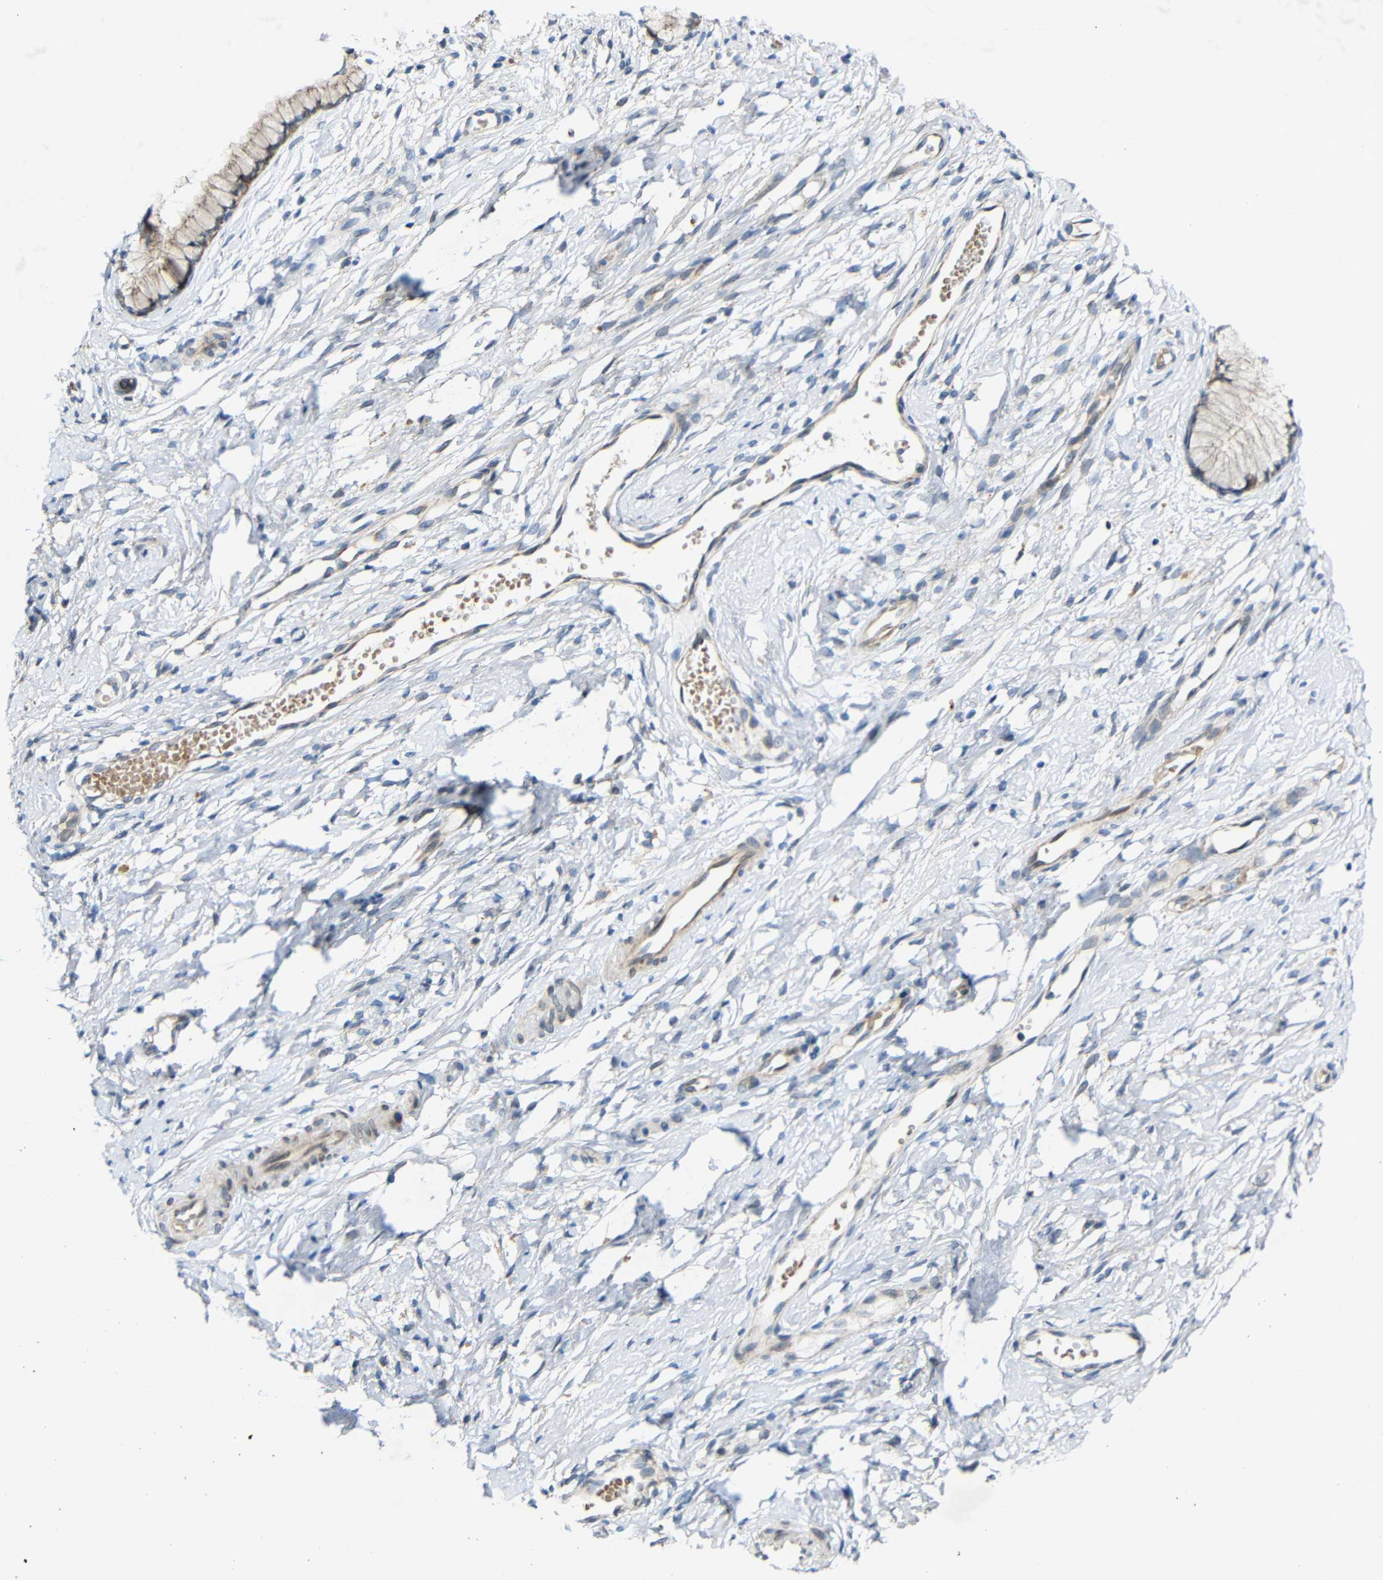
{"staining": {"intensity": "weak", "quantity": "25%-75%", "location": "cytoplasmic/membranous"}, "tissue": "cervix", "cell_type": "Glandular cells", "image_type": "normal", "snomed": [{"axis": "morphology", "description": "Normal tissue, NOS"}, {"axis": "topography", "description": "Cervix"}], "caption": "Brown immunohistochemical staining in benign cervix demonstrates weak cytoplasmic/membranous staining in approximately 25%-75% of glandular cells. The protein of interest is shown in brown color, while the nuclei are stained blue.", "gene": "TMEM25", "patient": {"sex": "female", "age": 65}}